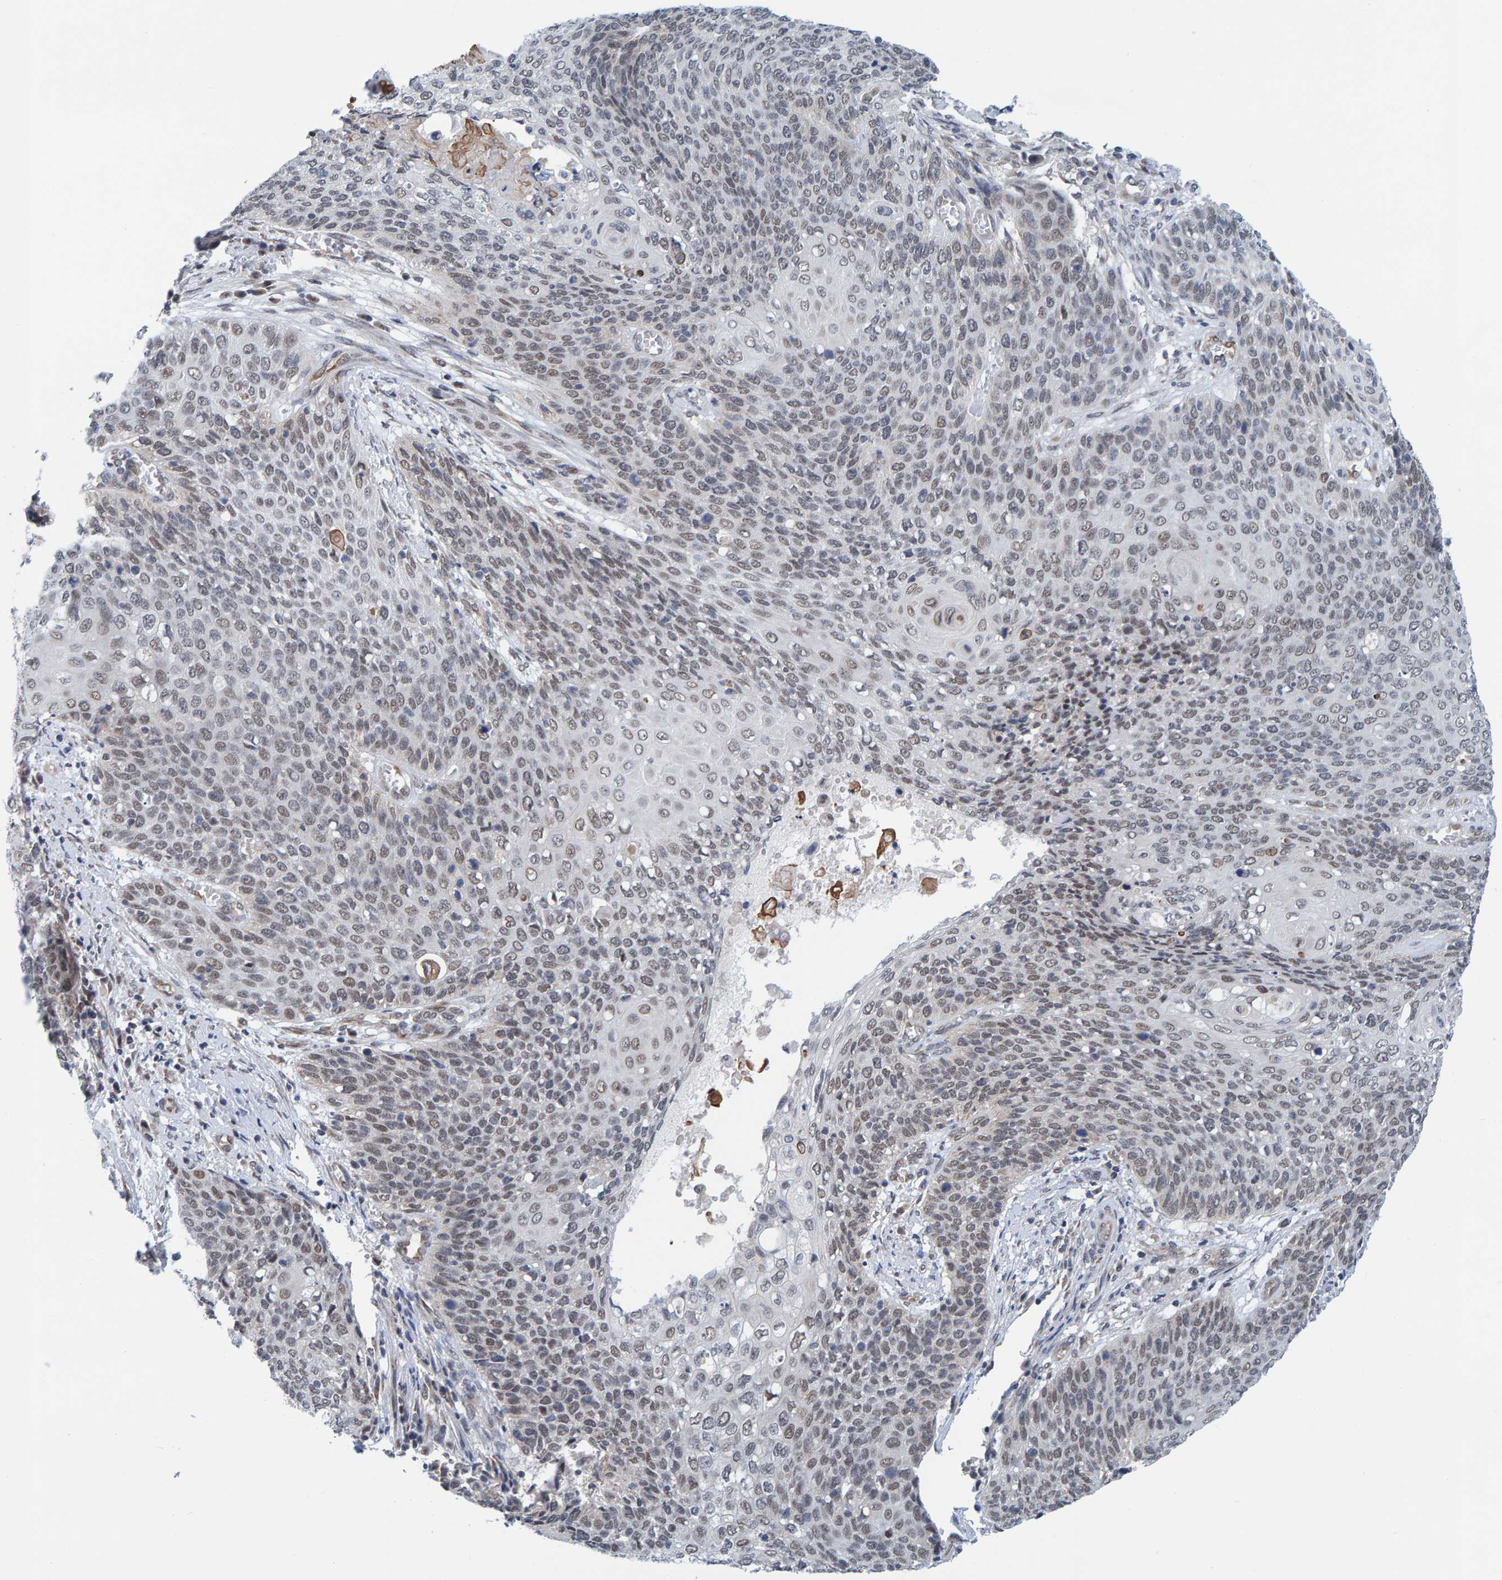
{"staining": {"intensity": "weak", "quantity": "<25%", "location": "nuclear"}, "tissue": "cervical cancer", "cell_type": "Tumor cells", "image_type": "cancer", "snomed": [{"axis": "morphology", "description": "Squamous cell carcinoma, NOS"}, {"axis": "topography", "description": "Cervix"}], "caption": "There is no significant staining in tumor cells of squamous cell carcinoma (cervical).", "gene": "SCRN2", "patient": {"sex": "female", "age": 39}}